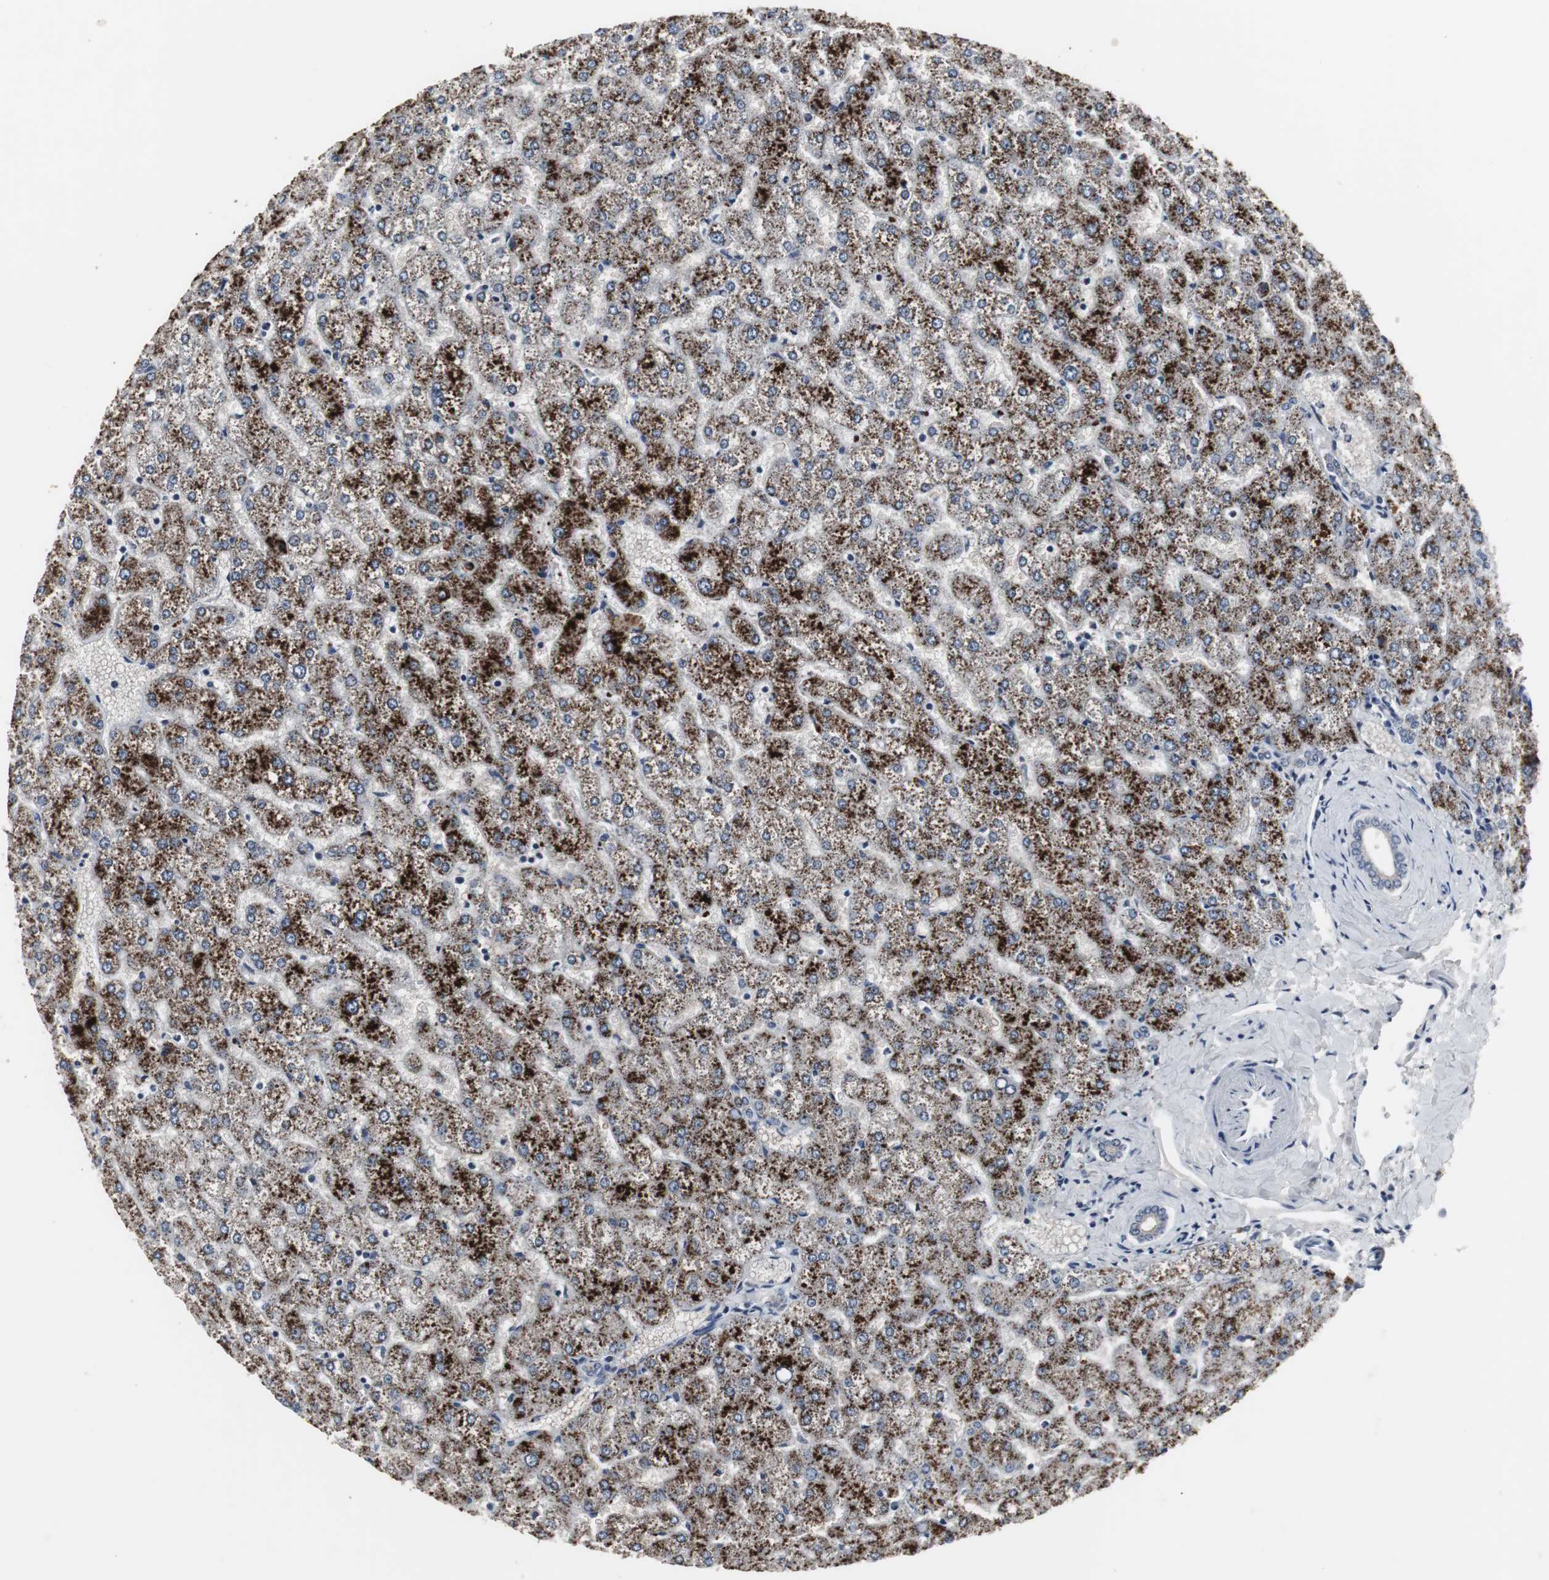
{"staining": {"intensity": "moderate", "quantity": "25%-75%", "location": "cytoplasmic/membranous"}, "tissue": "liver", "cell_type": "Cholangiocytes", "image_type": "normal", "snomed": [{"axis": "morphology", "description": "Normal tissue, NOS"}, {"axis": "topography", "description": "Liver"}], "caption": "This photomicrograph reveals immunohistochemistry staining of unremarkable liver, with medium moderate cytoplasmic/membranous expression in approximately 25%-75% of cholangiocytes.", "gene": "ACAA1", "patient": {"sex": "female", "age": 32}}